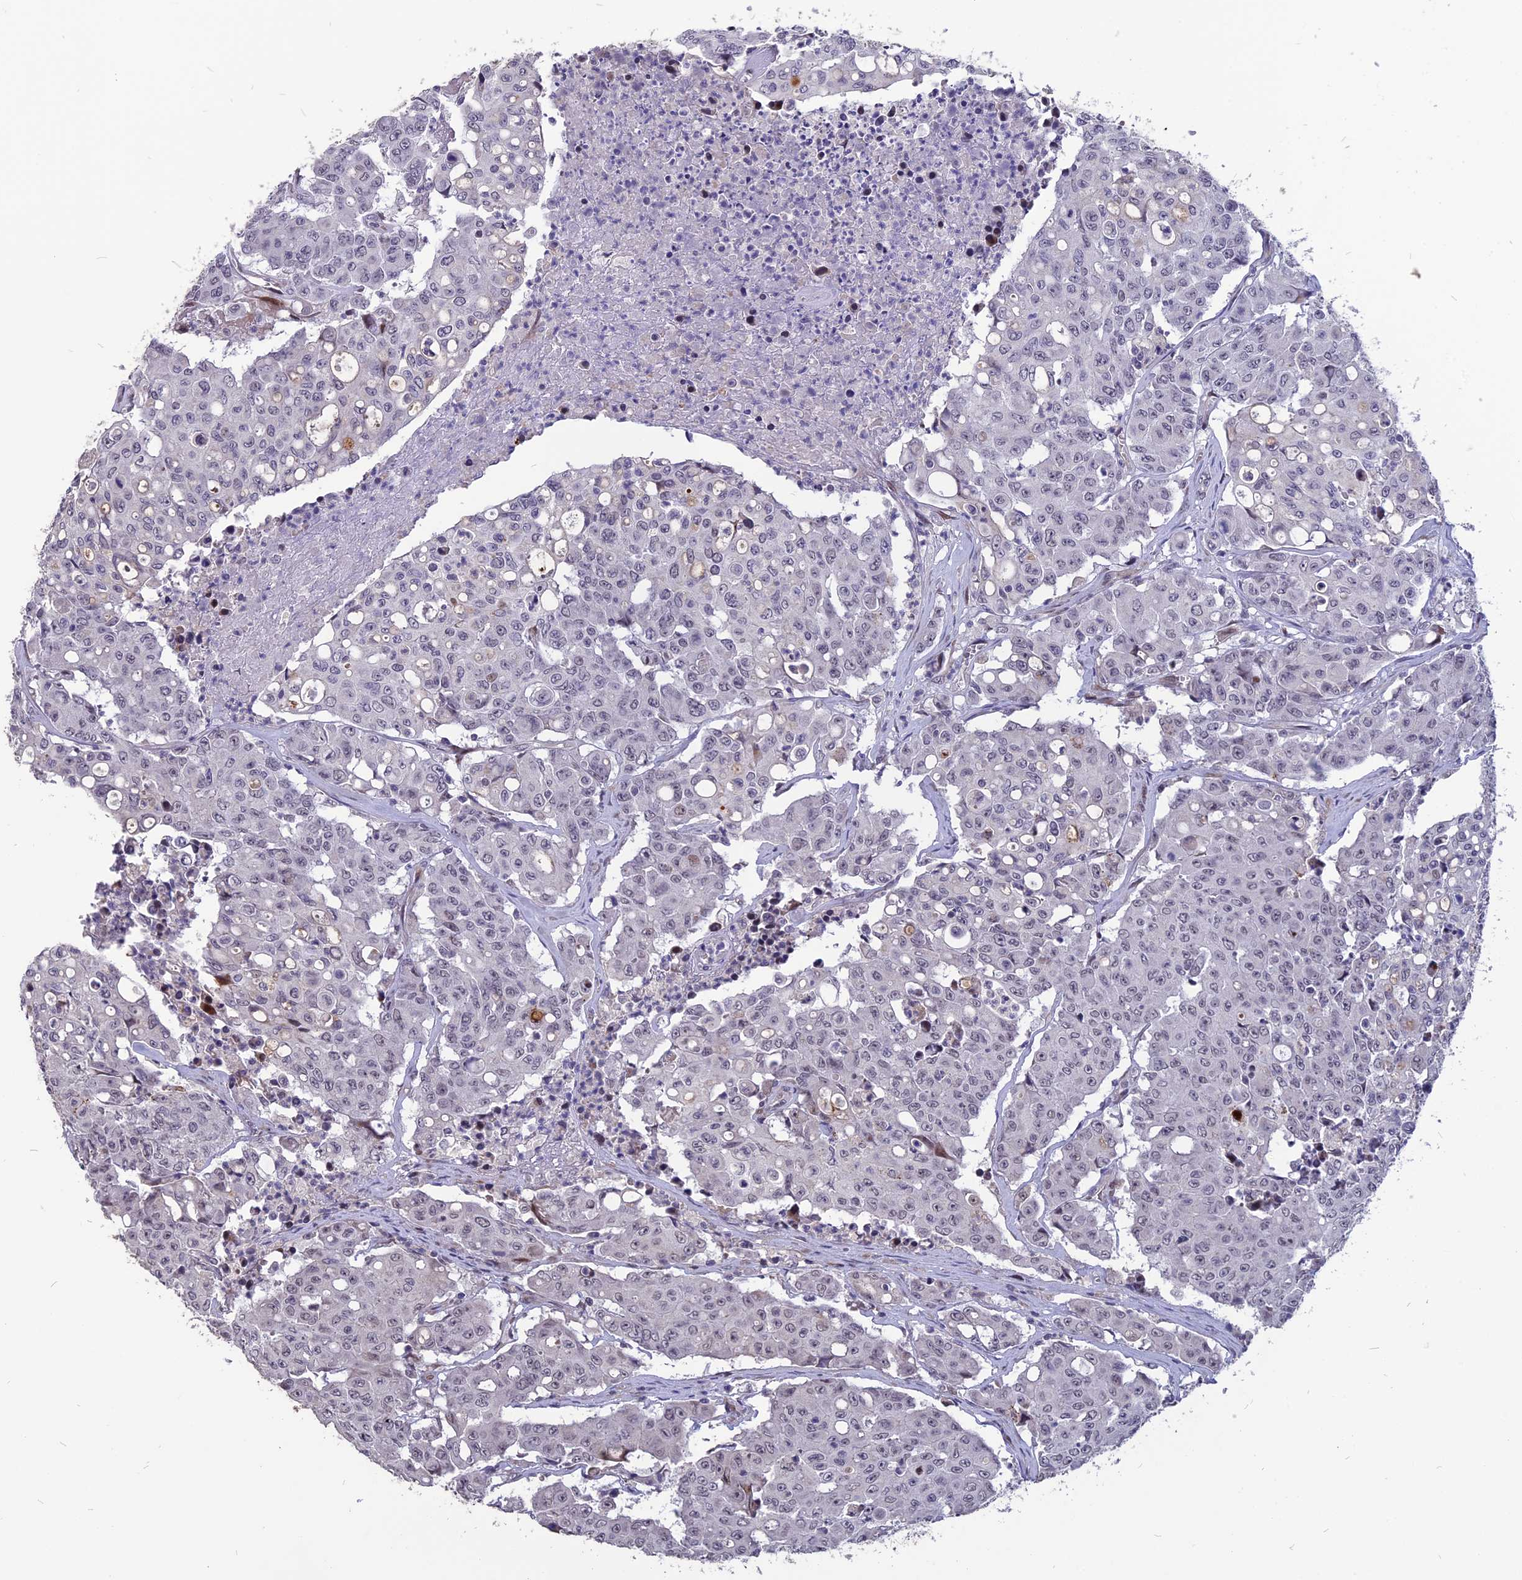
{"staining": {"intensity": "negative", "quantity": "none", "location": "none"}, "tissue": "colorectal cancer", "cell_type": "Tumor cells", "image_type": "cancer", "snomed": [{"axis": "morphology", "description": "Adenocarcinoma, NOS"}, {"axis": "topography", "description": "Colon"}], "caption": "High power microscopy histopathology image of an immunohistochemistry micrograph of colorectal cancer, revealing no significant expression in tumor cells. (DAB (3,3'-diaminobenzidine) immunohistochemistry (IHC) with hematoxylin counter stain).", "gene": "TMEM263", "patient": {"sex": "male", "age": 51}}